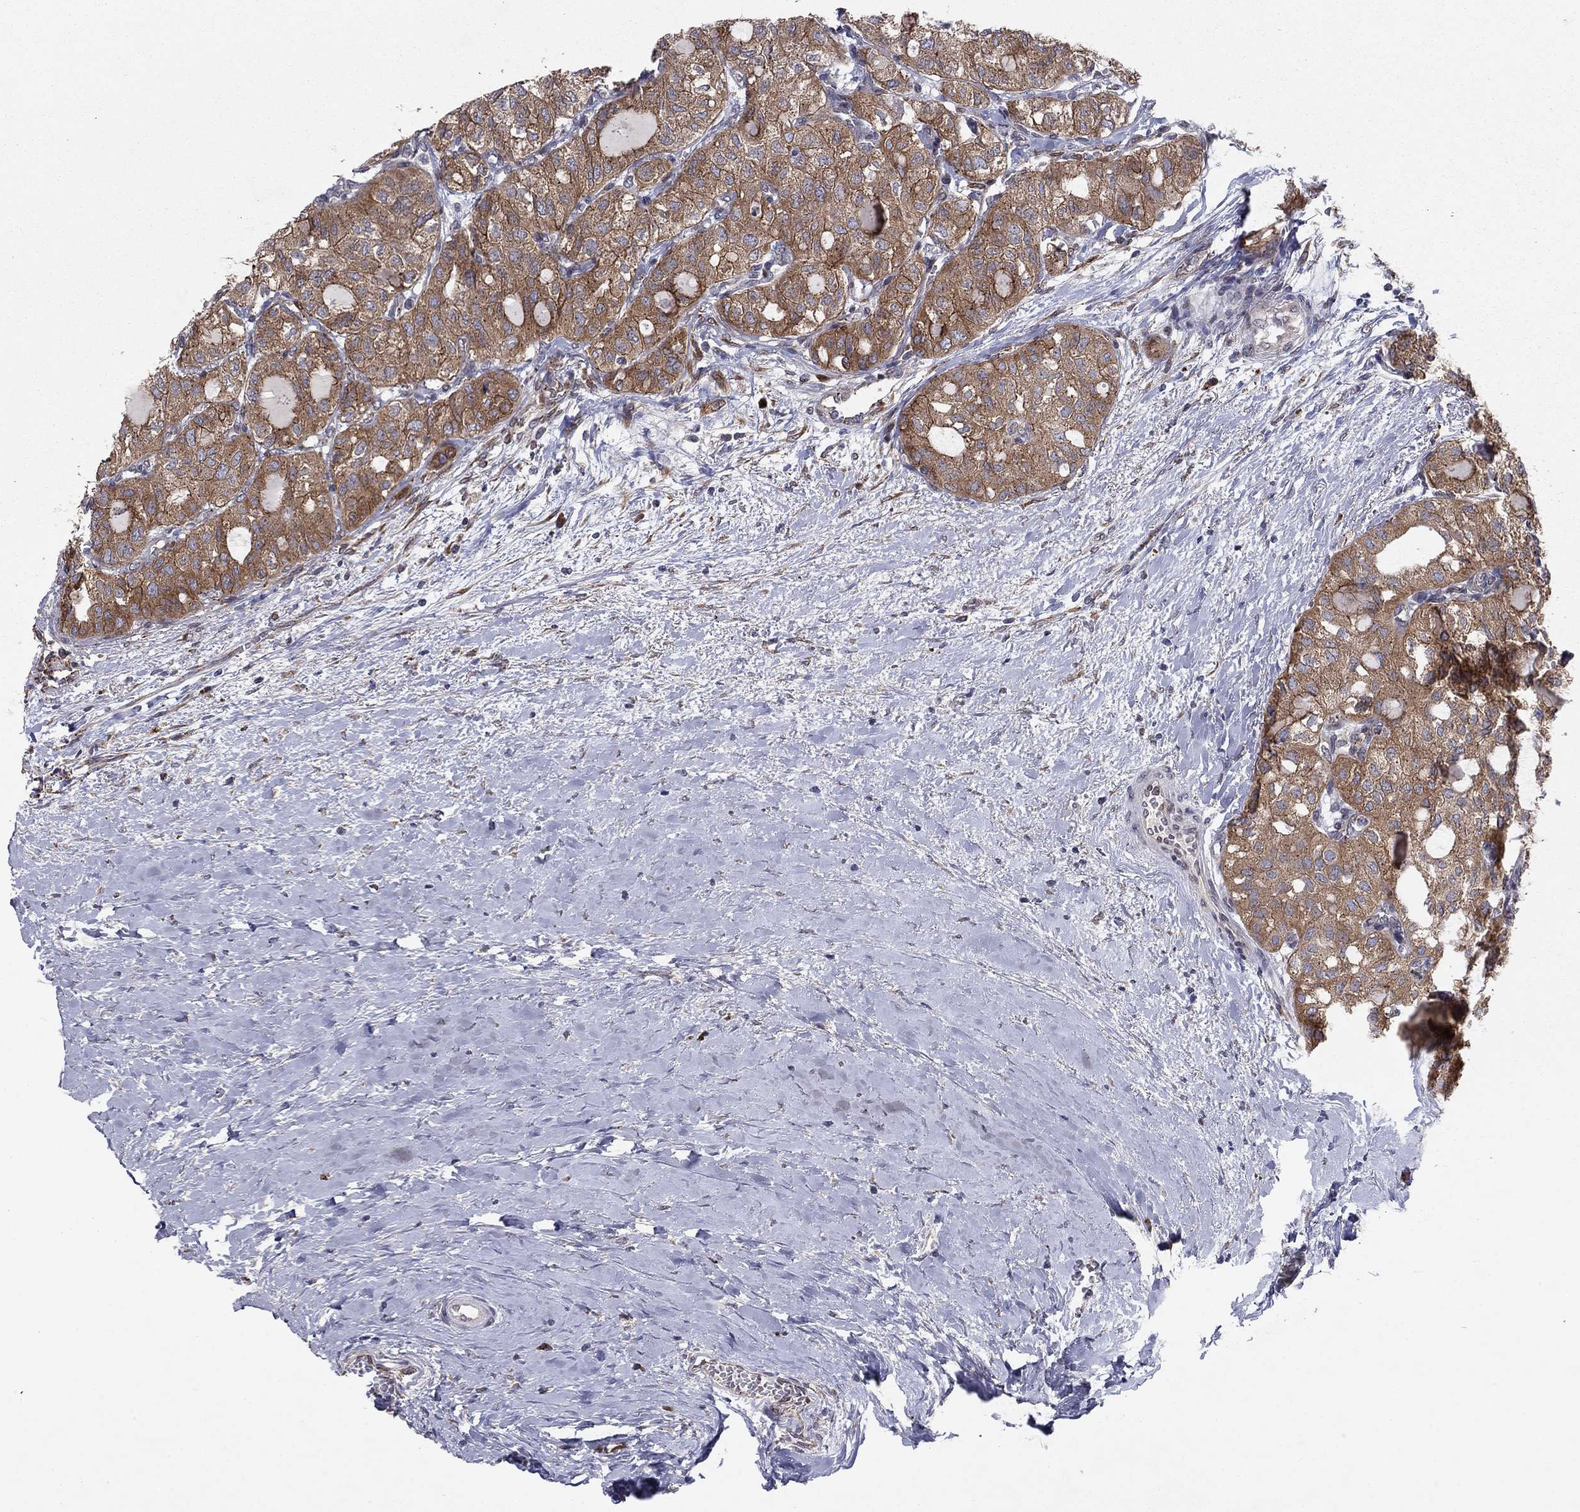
{"staining": {"intensity": "moderate", "quantity": ">75%", "location": "cytoplasmic/membranous"}, "tissue": "thyroid cancer", "cell_type": "Tumor cells", "image_type": "cancer", "snomed": [{"axis": "morphology", "description": "Follicular adenoma carcinoma, NOS"}, {"axis": "topography", "description": "Thyroid gland"}], "caption": "Protein staining displays moderate cytoplasmic/membranous positivity in approximately >75% of tumor cells in thyroid cancer.", "gene": "YIF1A", "patient": {"sex": "male", "age": 75}}